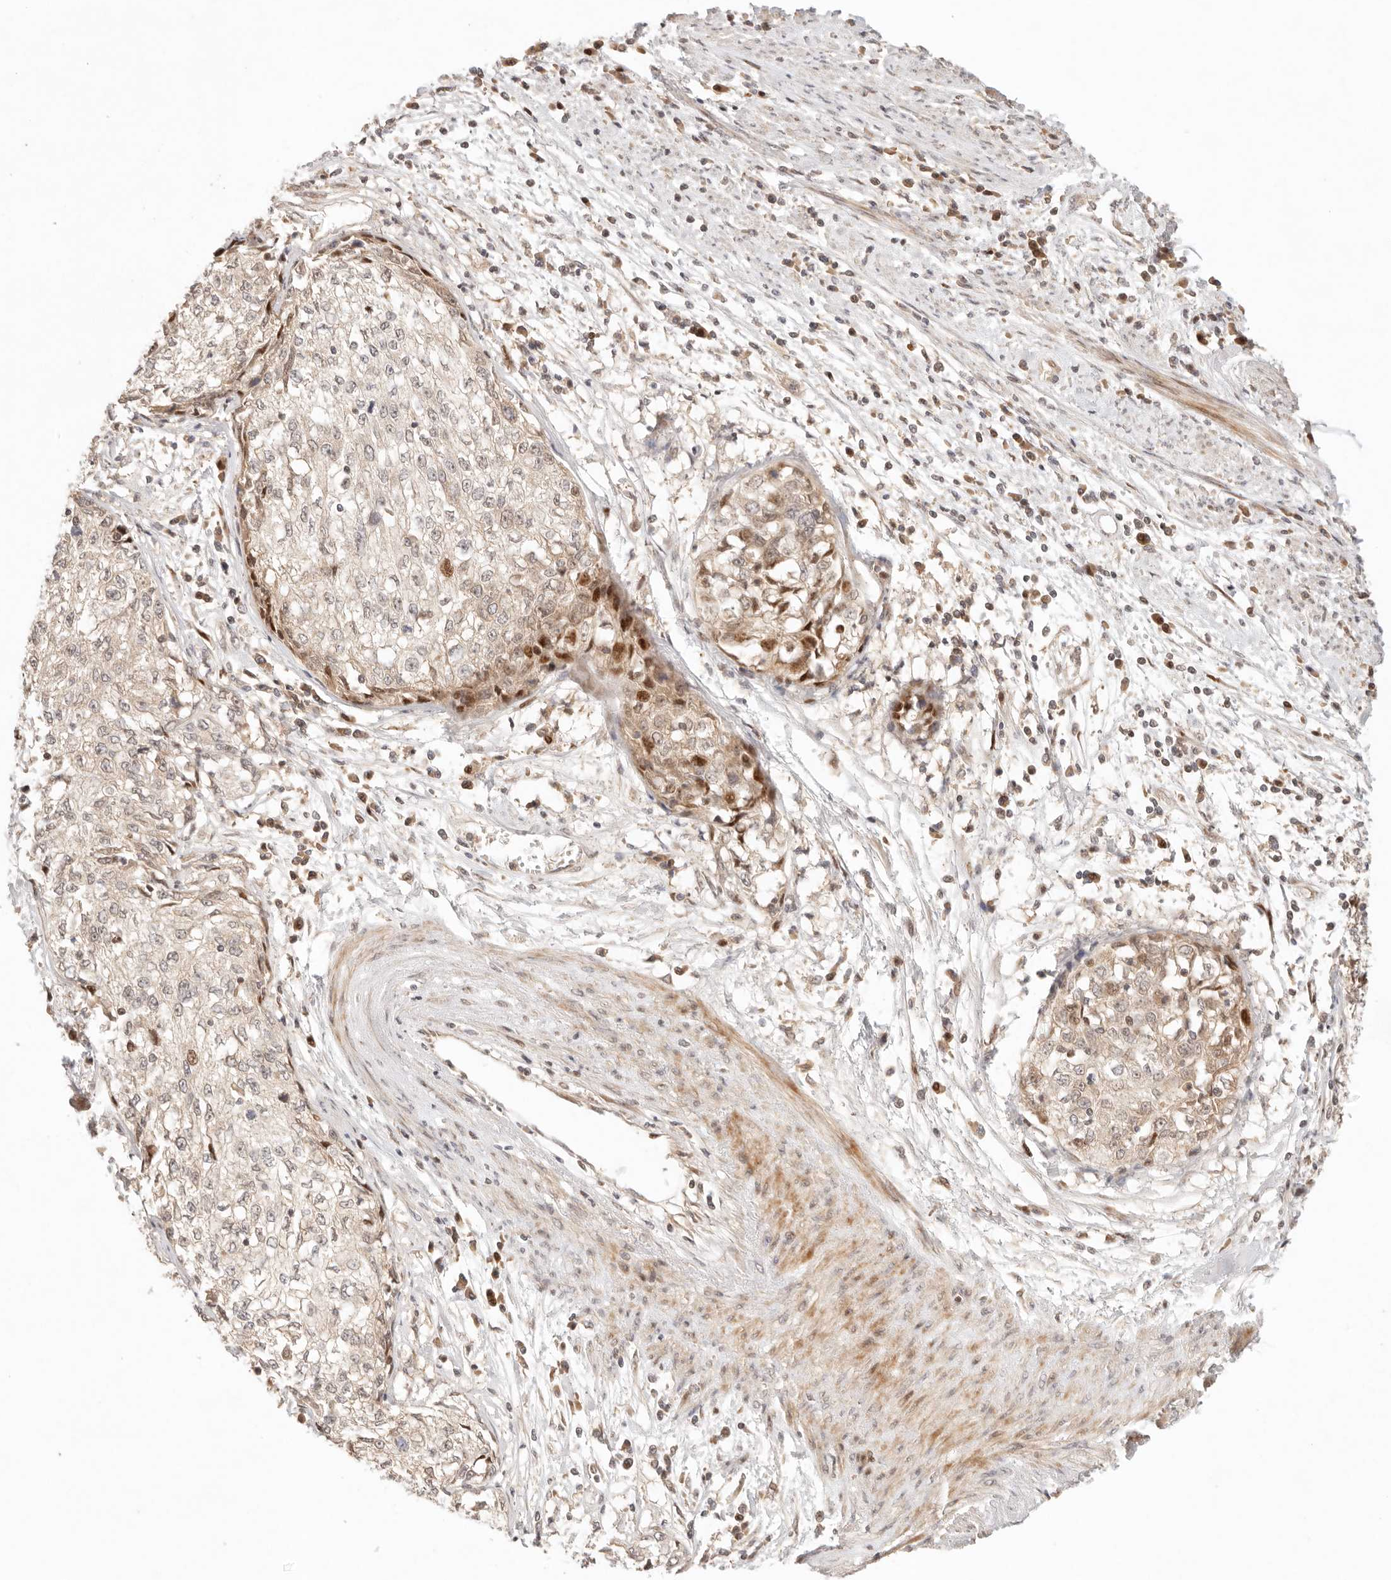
{"staining": {"intensity": "moderate", "quantity": "<25%", "location": "cytoplasmic/membranous,nuclear"}, "tissue": "cervical cancer", "cell_type": "Tumor cells", "image_type": "cancer", "snomed": [{"axis": "morphology", "description": "Squamous cell carcinoma, NOS"}, {"axis": "topography", "description": "Cervix"}], "caption": "IHC image of human cervical squamous cell carcinoma stained for a protein (brown), which displays low levels of moderate cytoplasmic/membranous and nuclear staining in approximately <25% of tumor cells.", "gene": "PHLDA3", "patient": {"sex": "female", "age": 57}}